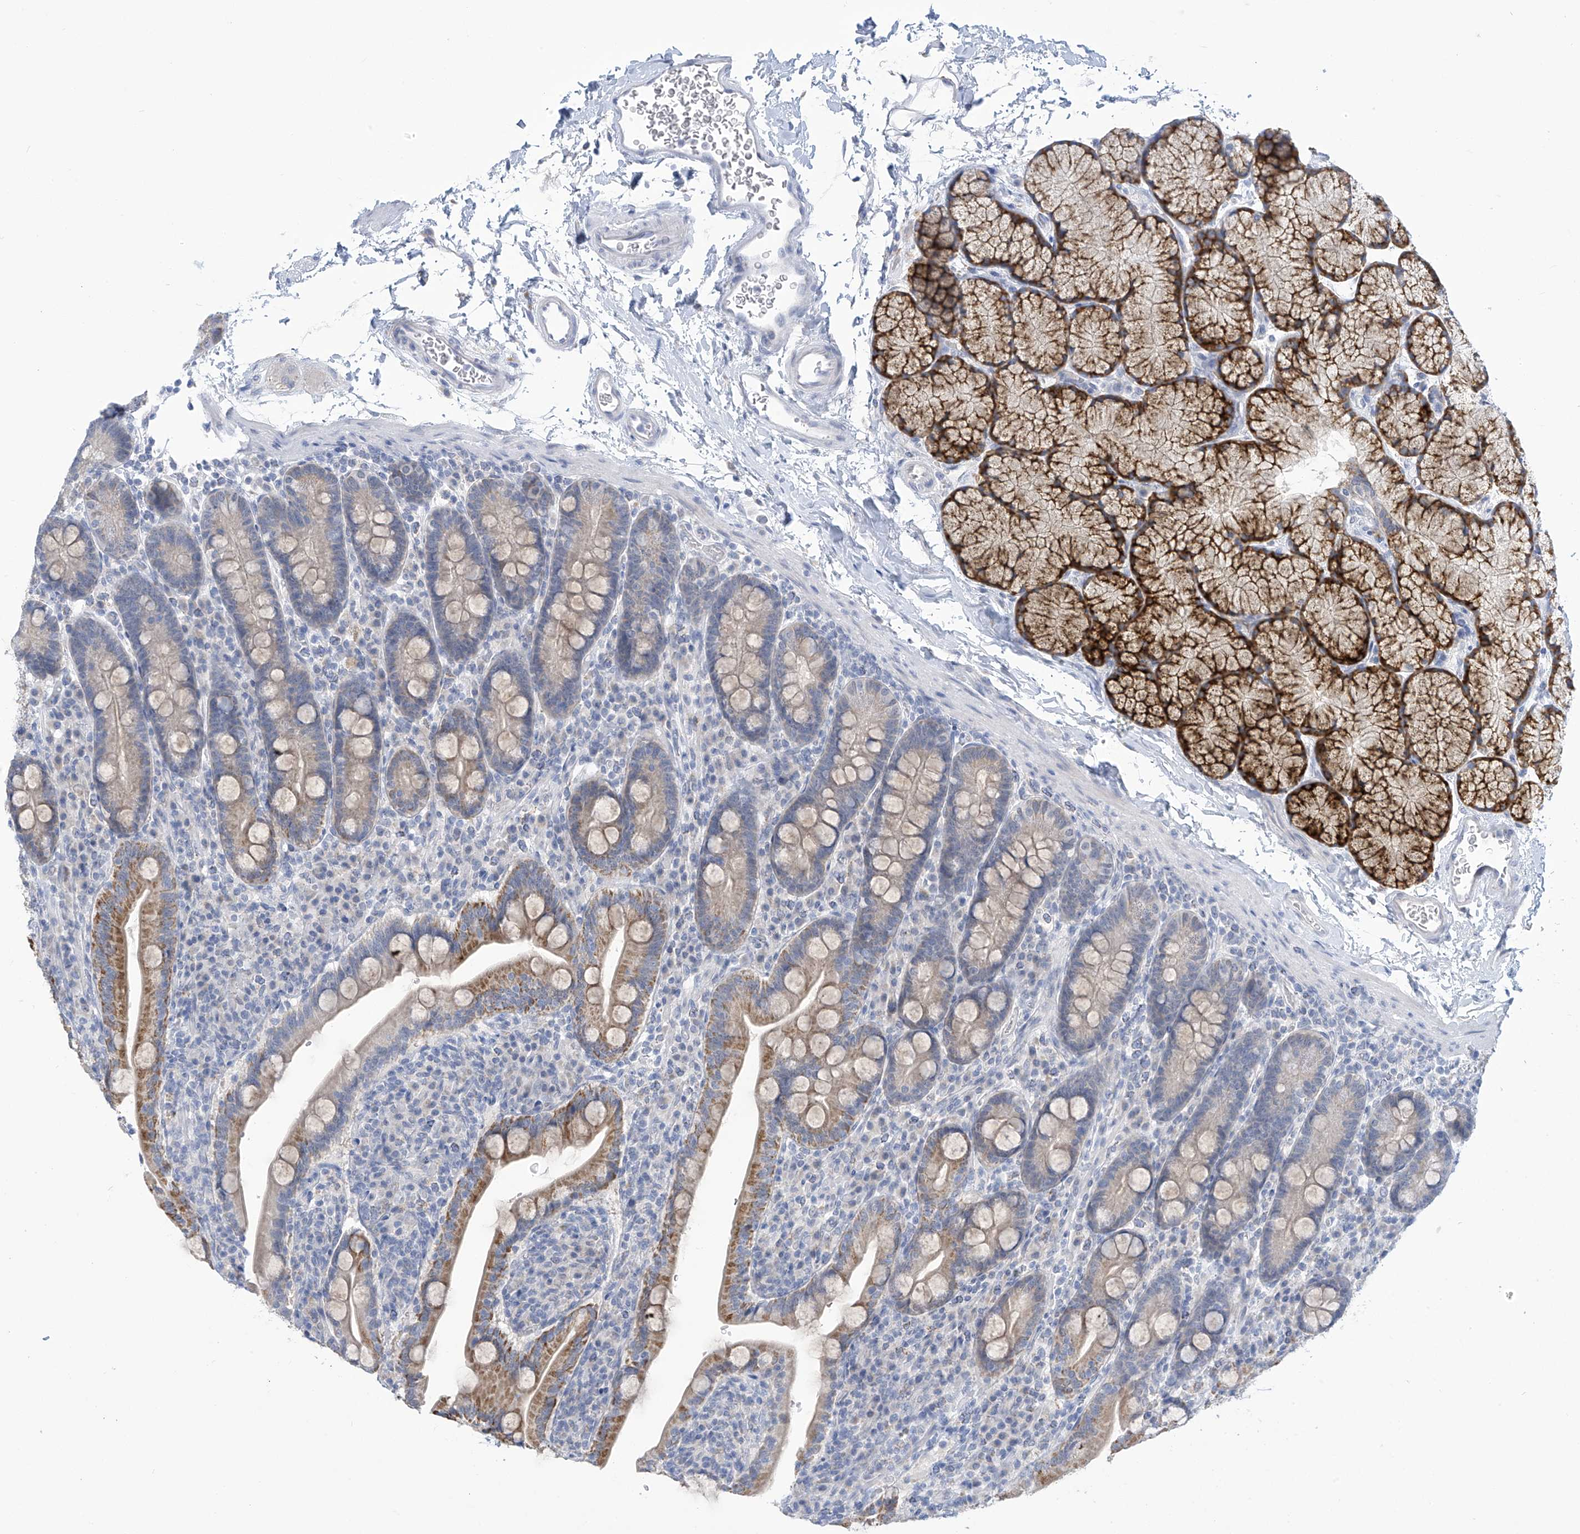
{"staining": {"intensity": "moderate", "quantity": "25%-75%", "location": "cytoplasmic/membranous"}, "tissue": "duodenum", "cell_type": "Glandular cells", "image_type": "normal", "snomed": [{"axis": "morphology", "description": "Normal tissue, NOS"}, {"axis": "topography", "description": "Duodenum"}], "caption": "A micrograph showing moderate cytoplasmic/membranous positivity in about 25%-75% of glandular cells in benign duodenum, as visualized by brown immunohistochemical staining.", "gene": "IBA57", "patient": {"sex": "male", "age": 35}}